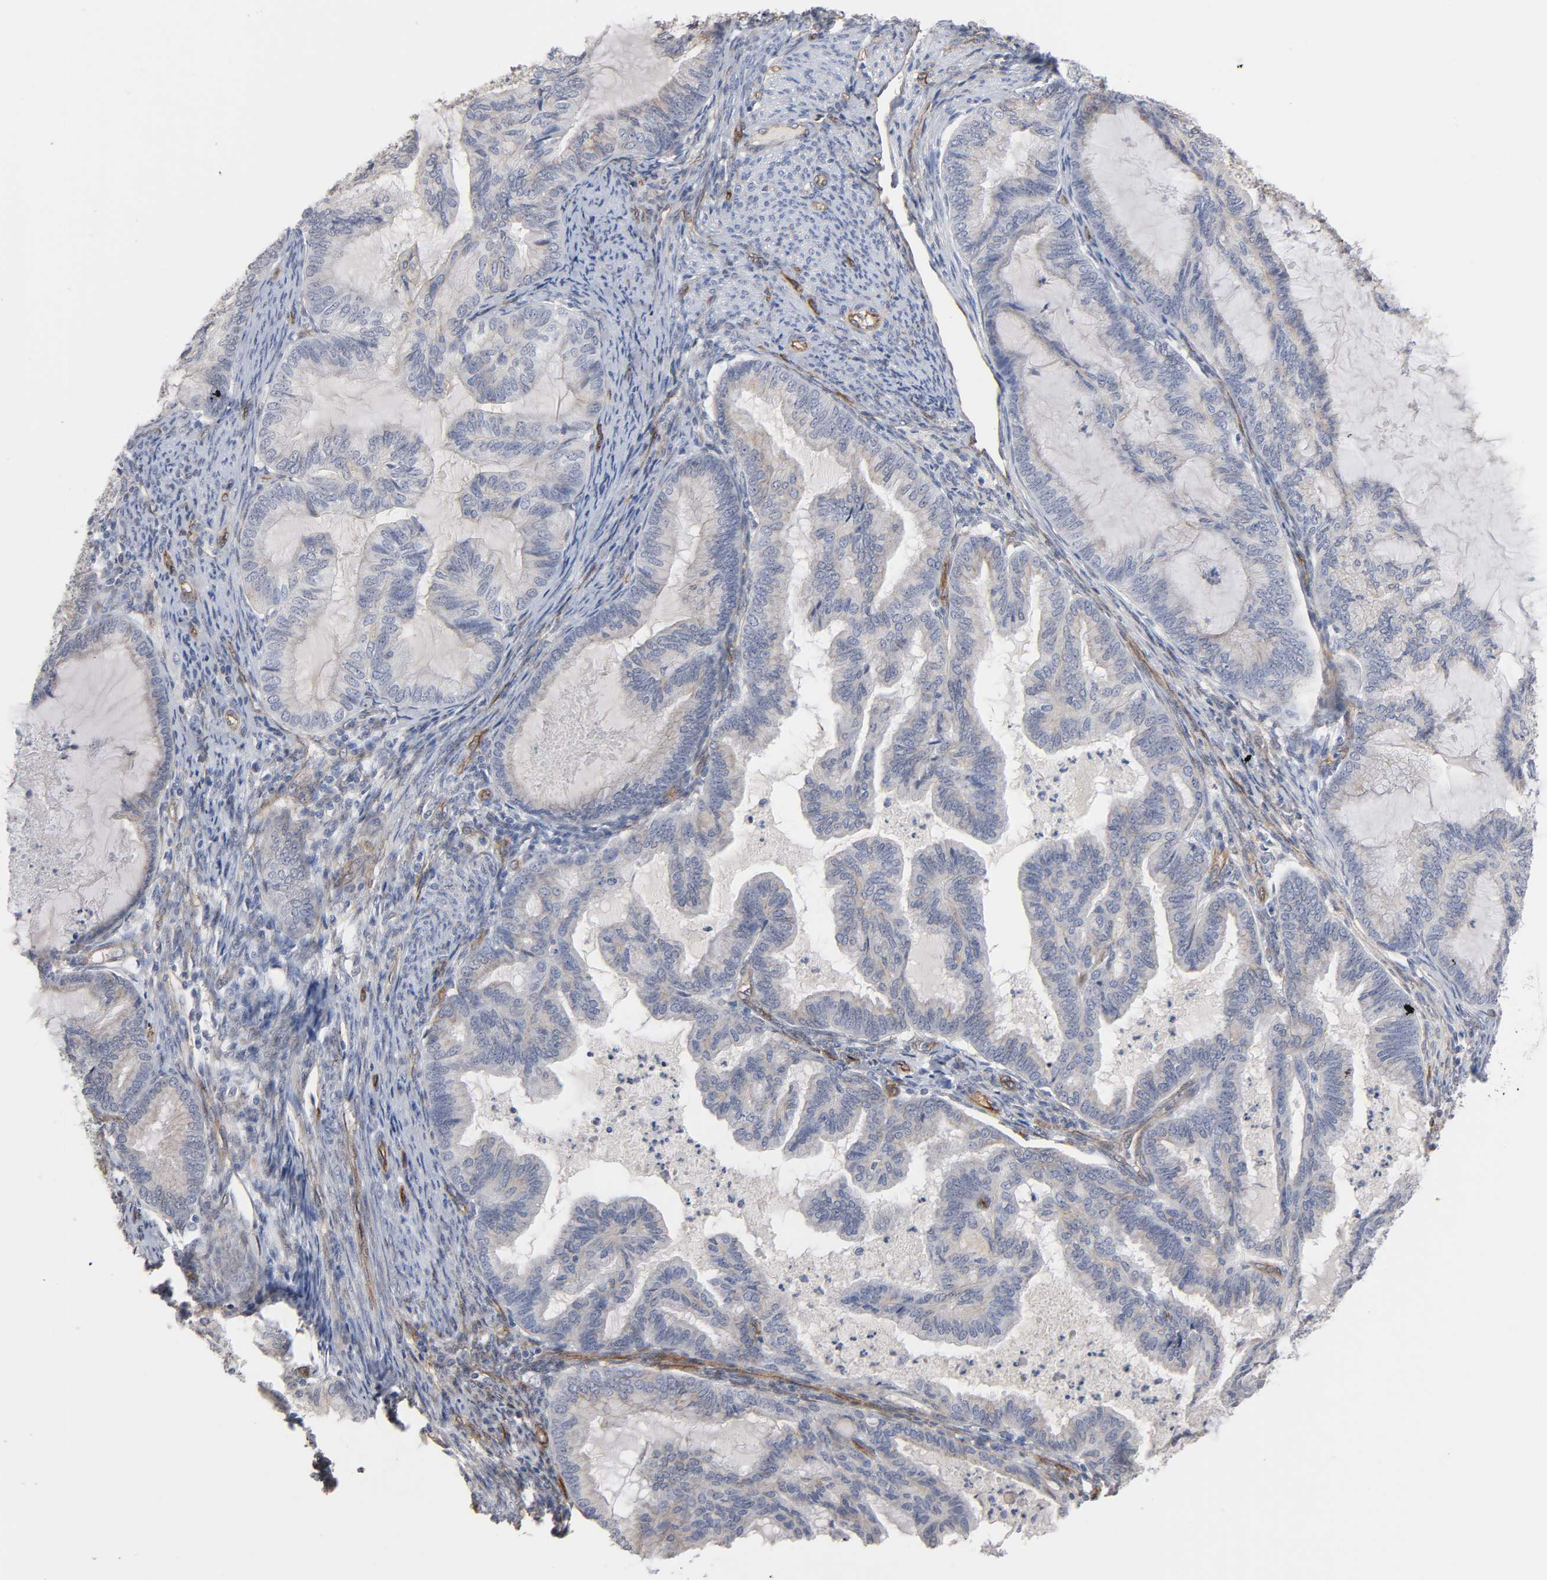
{"staining": {"intensity": "moderate", "quantity": "<25%", "location": "cytoplasmic/membranous"}, "tissue": "cervical cancer", "cell_type": "Tumor cells", "image_type": "cancer", "snomed": [{"axis": "morphology", "description": "Normal tissue, NOS"}, {"axis": "morphology", "description": "Adenocarcinoma, NOS"}, {"axis": "topography", "description": "Cervix"}, {"axis": "topography", "description": "Endometrium"}], "caption": "A low amount of moderate cytoplasmic/membranous positivity is seen in approximately <25% of tumor cells in cervical adenocarcinoma tissue.", "gene": "SPTAN1", "patient": {"sex": "female", "age": 86}}